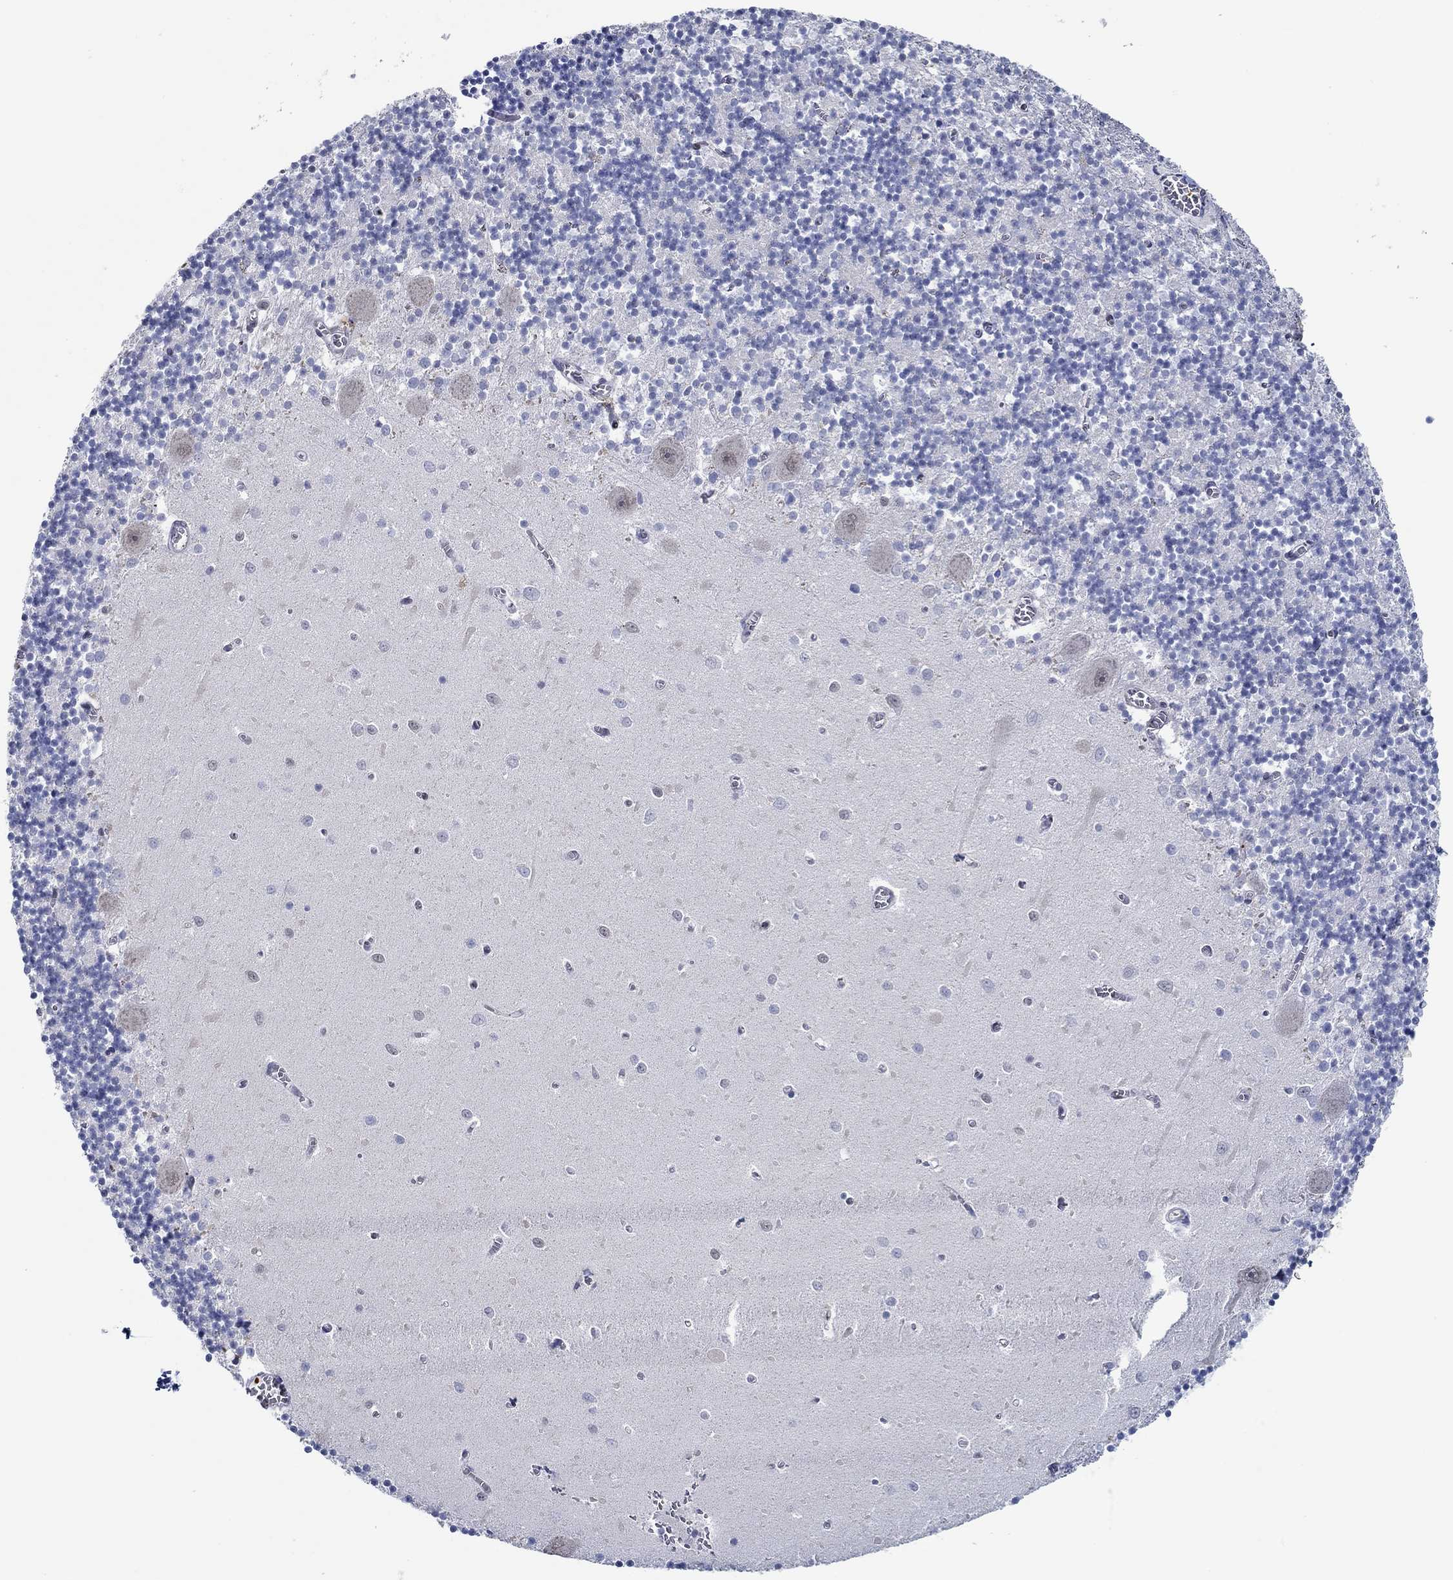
{"staining": {"intensity": "negative", "quantity": "none", "location": "none"}, "tissue": "cerebellum", "cell_type": "Cells in granular layer", "image_type": "normal", "snomed": [{"axis": "morphology", "description": "Normal tissue, NOS"}, {"axis": "topography", "description": "Cerebellum"}], "caption": "Immunohistochemistry micrograph of normal cerebellum: cerebellum stained with DAB shows no significant protein expression in cells in granular layer. (DAB immunohistochemistry with hematoxylin counter stain).", "gene": "GATA2", "patient": {"sex": "female", "age": 64}}